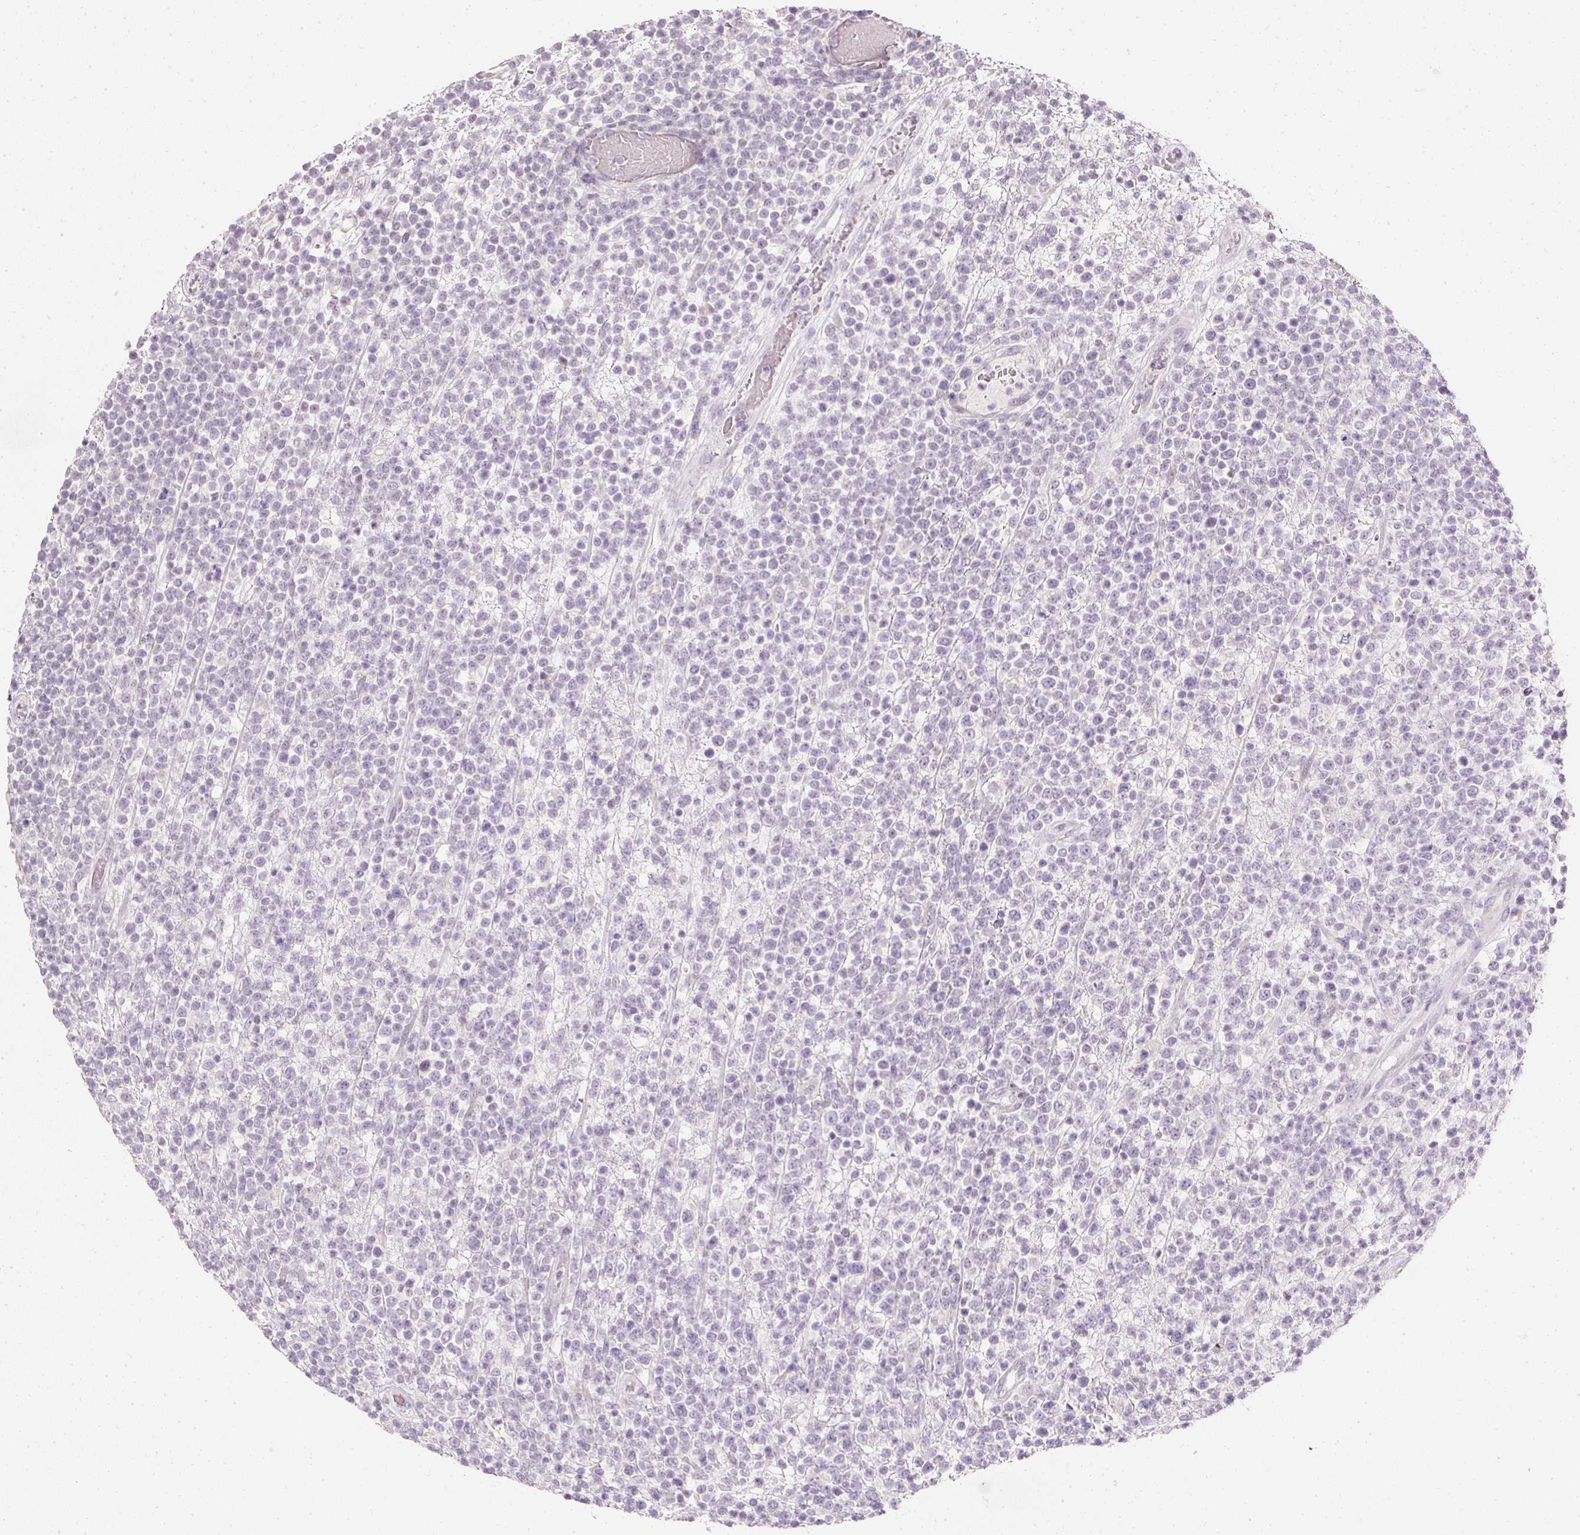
{"staining": {"intensity": "negative", "quantity": "none", "location": "none"}, "tissue": "lymphoma", "cell_type": "Tumor cells", "image_type": "cancer", "snomed": [{"axis": "morphology", "description": "Malignant lymphoma, non-Hodgkin's type, High grade"}, {"axis": "topography", "description": "Colon"}], "caption": "Lymphoma was stained to show a protein in brown. There is no significant staining in tumor cells.", "gene": "ELAVL3", "patient": {"sex": "female", "age": 53}}